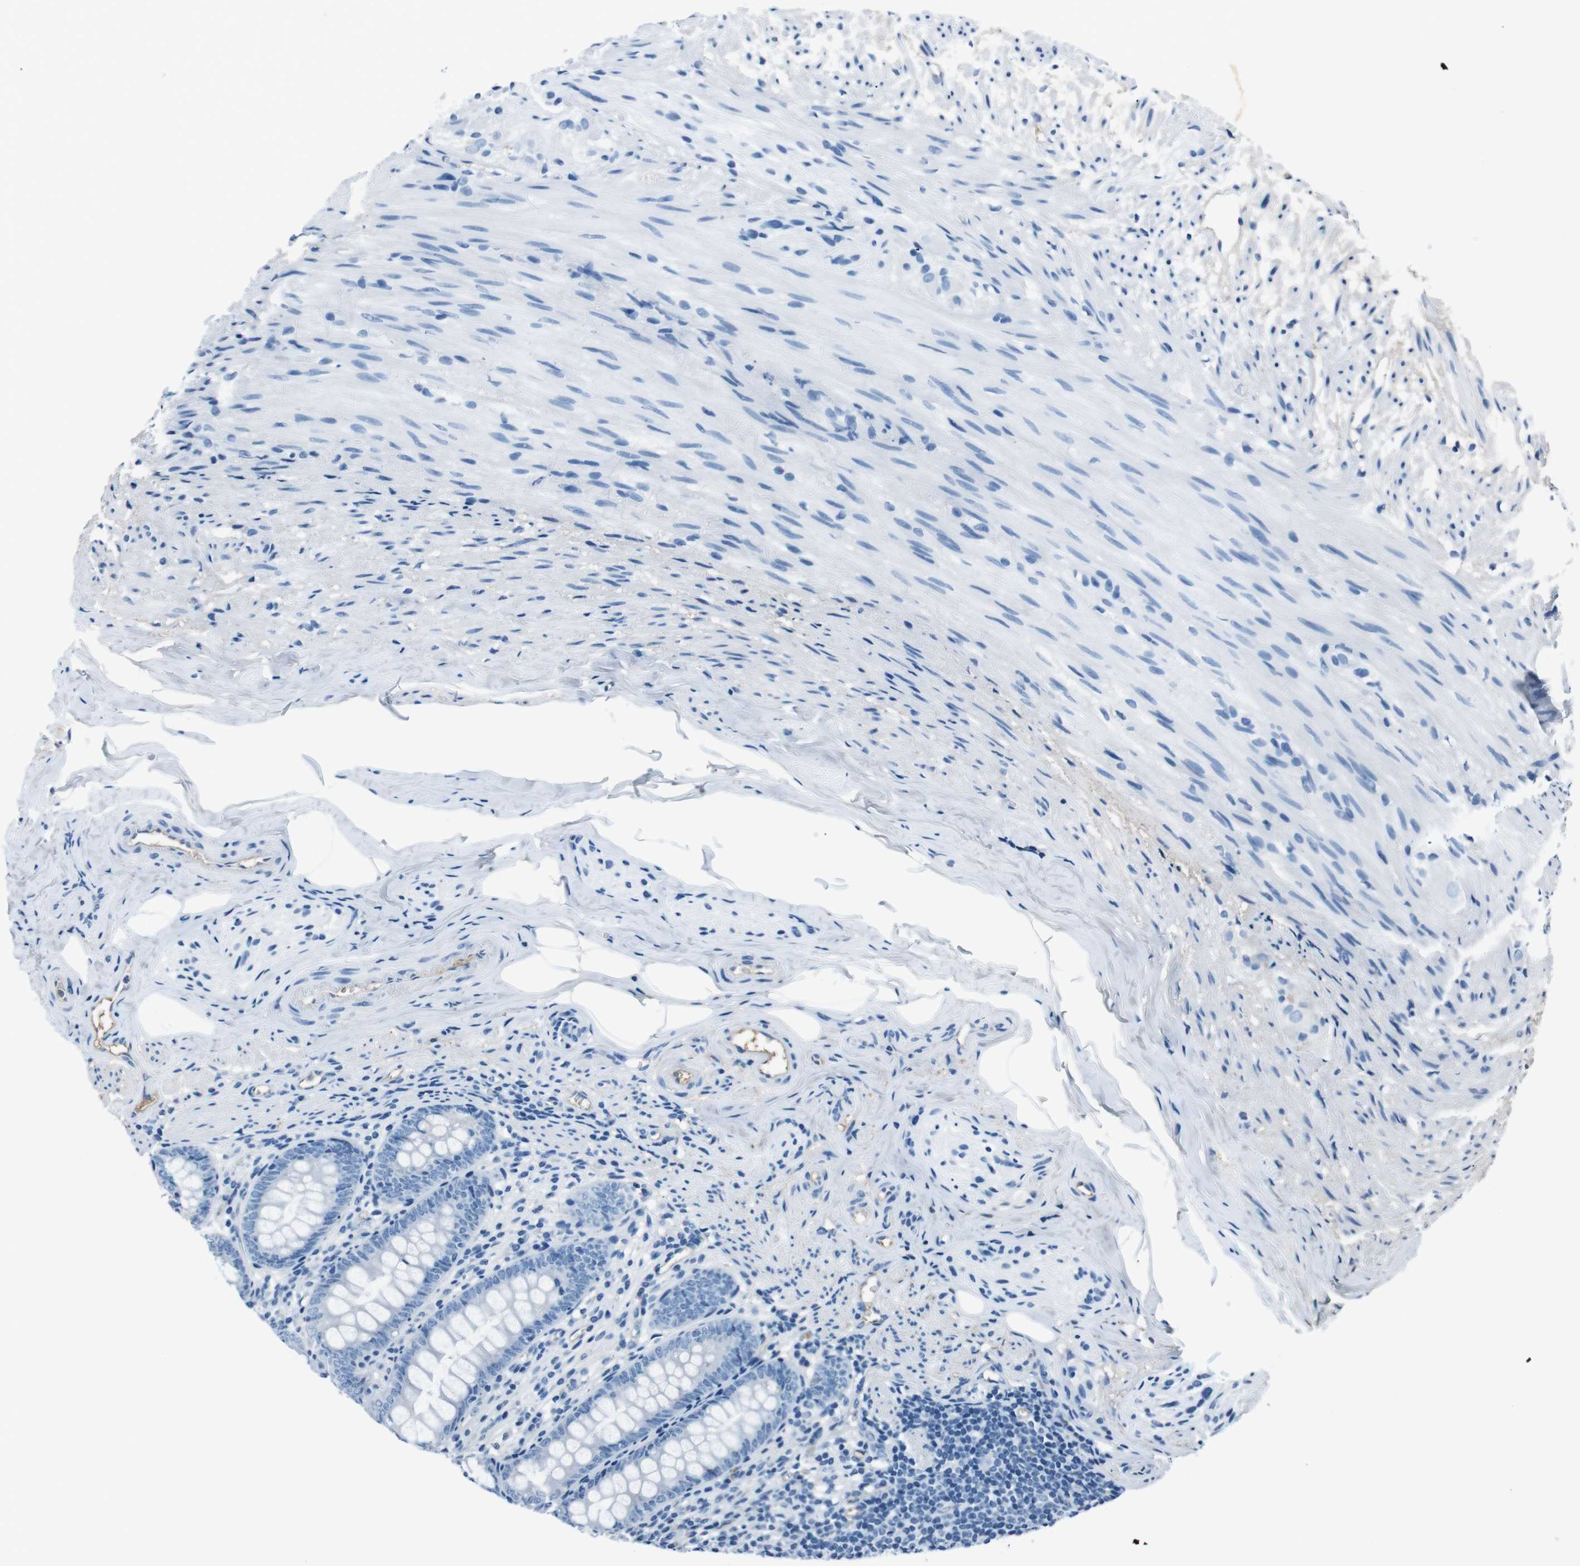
{"staining": {"intensity": "weak", "quantity": "<25%", "location": "cytoplasmic/membranous"}, "tissue": "appendix", "cell_type": "Glandular cells", "image_type": "normal", "snomed": [{"axis": "morphology", "description": "Normal tissue, NOS"}, {"axis": "topography", "description": "Appendix"}], "caption": "An image of appendix stained for a protein shows no brown staining in glandular cells. The staining is performed using DAB brown chromogen with nuclei counter-stained in using hematoxylin.", "gene": "LEP", "patient": {"sex": "female", "age": 77}}